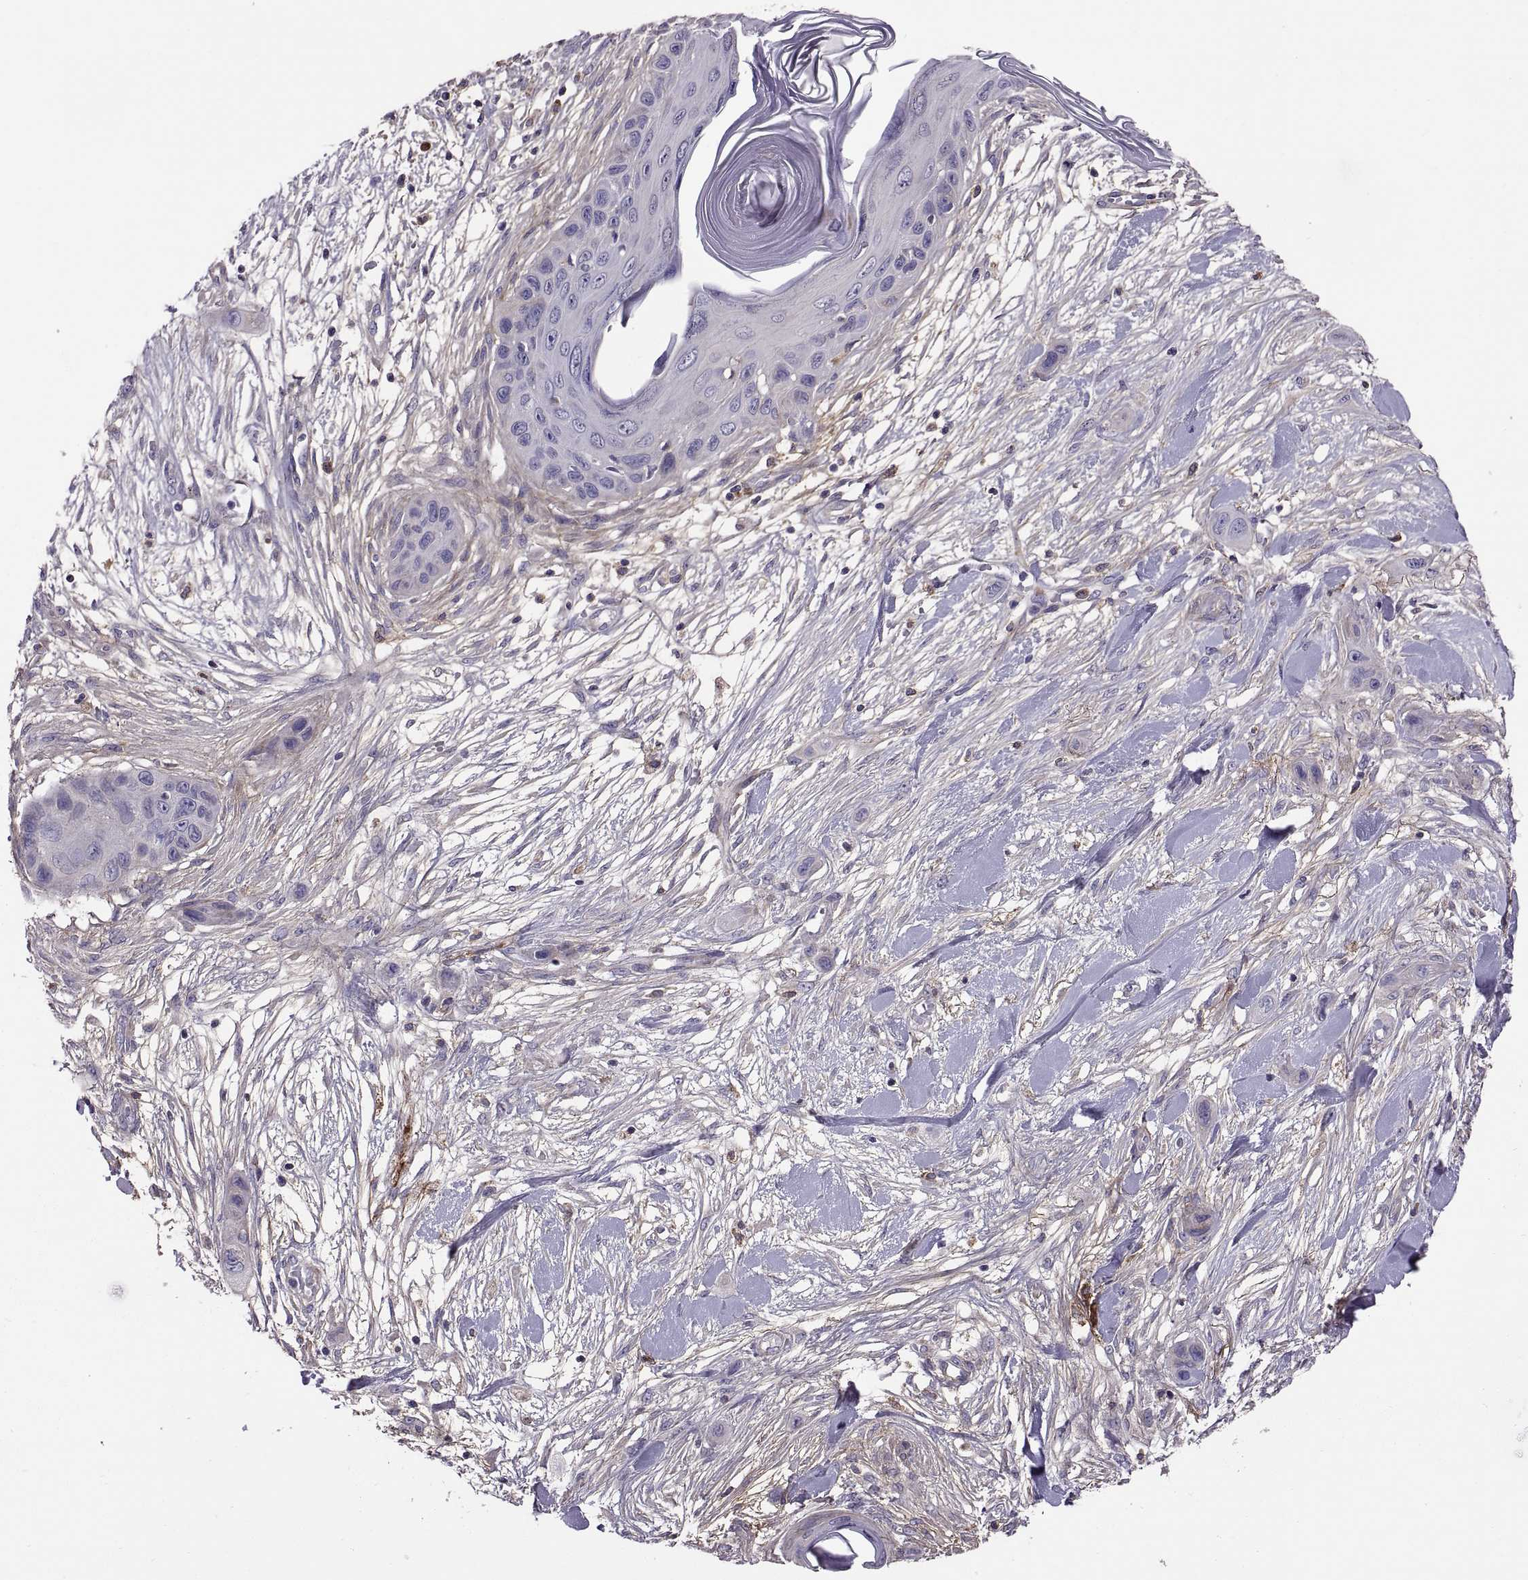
{"staining": {"intensity": "negative", "quantity": "none", "location": "none"}, "tissue": "skin cancer", "cell_type": "Tumor cells", "image_type": "cancer", "snomed": [{"axis": "morphology", "description": "Squamous cell carcinoma, NOS"}, {"axis": "topography", "description": "Skin"}], "caption": "This photomicrograph is of skin squamous cell carcinoma stained with IHC to label a protein in brown with the nuclei are counter-stained blue. There is no expression in tumor cells.", "gene": "EMILIN2", "patient": {"sex": "male", "age": 79}}